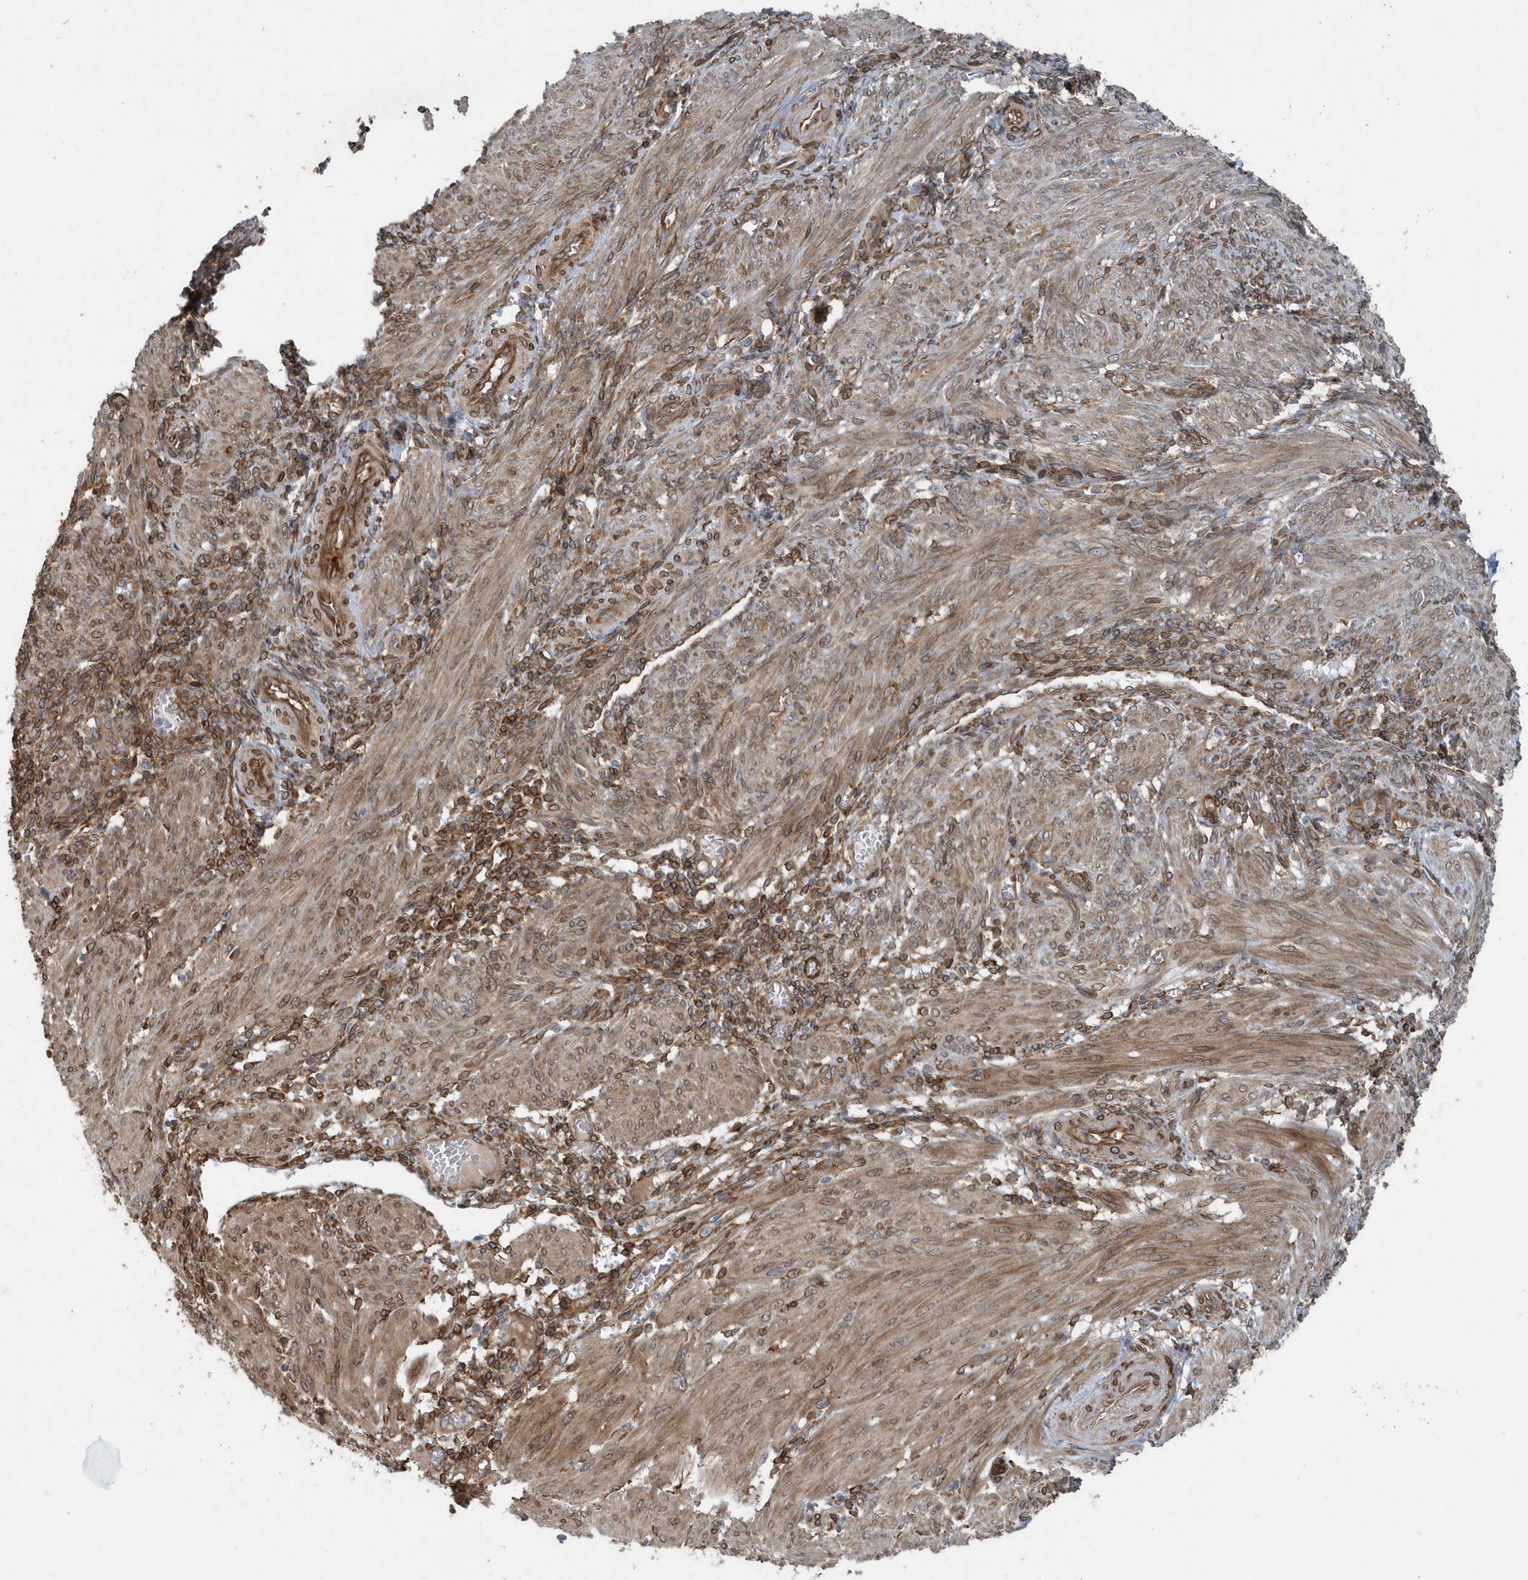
{"staining": {"intensity": "moderate", "quantity": ">75%", "location": "cytoplasmic/membranous"}, "tissue": "smooth muscle", "cell_type": "Smooth muscle cells", "image_type": "normal", "snomed": [{"axis": "morphology", "description": "Normal tissue, NOS"}, {"axis": "topography", "description": "Smooth muscle"}], "caption": "Moderate cytoplasmic/membranous positivity for a protein is present in about >75% of smooth muscle cells of normal smooth muscle using immunohistochemistry.", "gene": "MCC", "patient": {"sex": "female", "age": 39}}